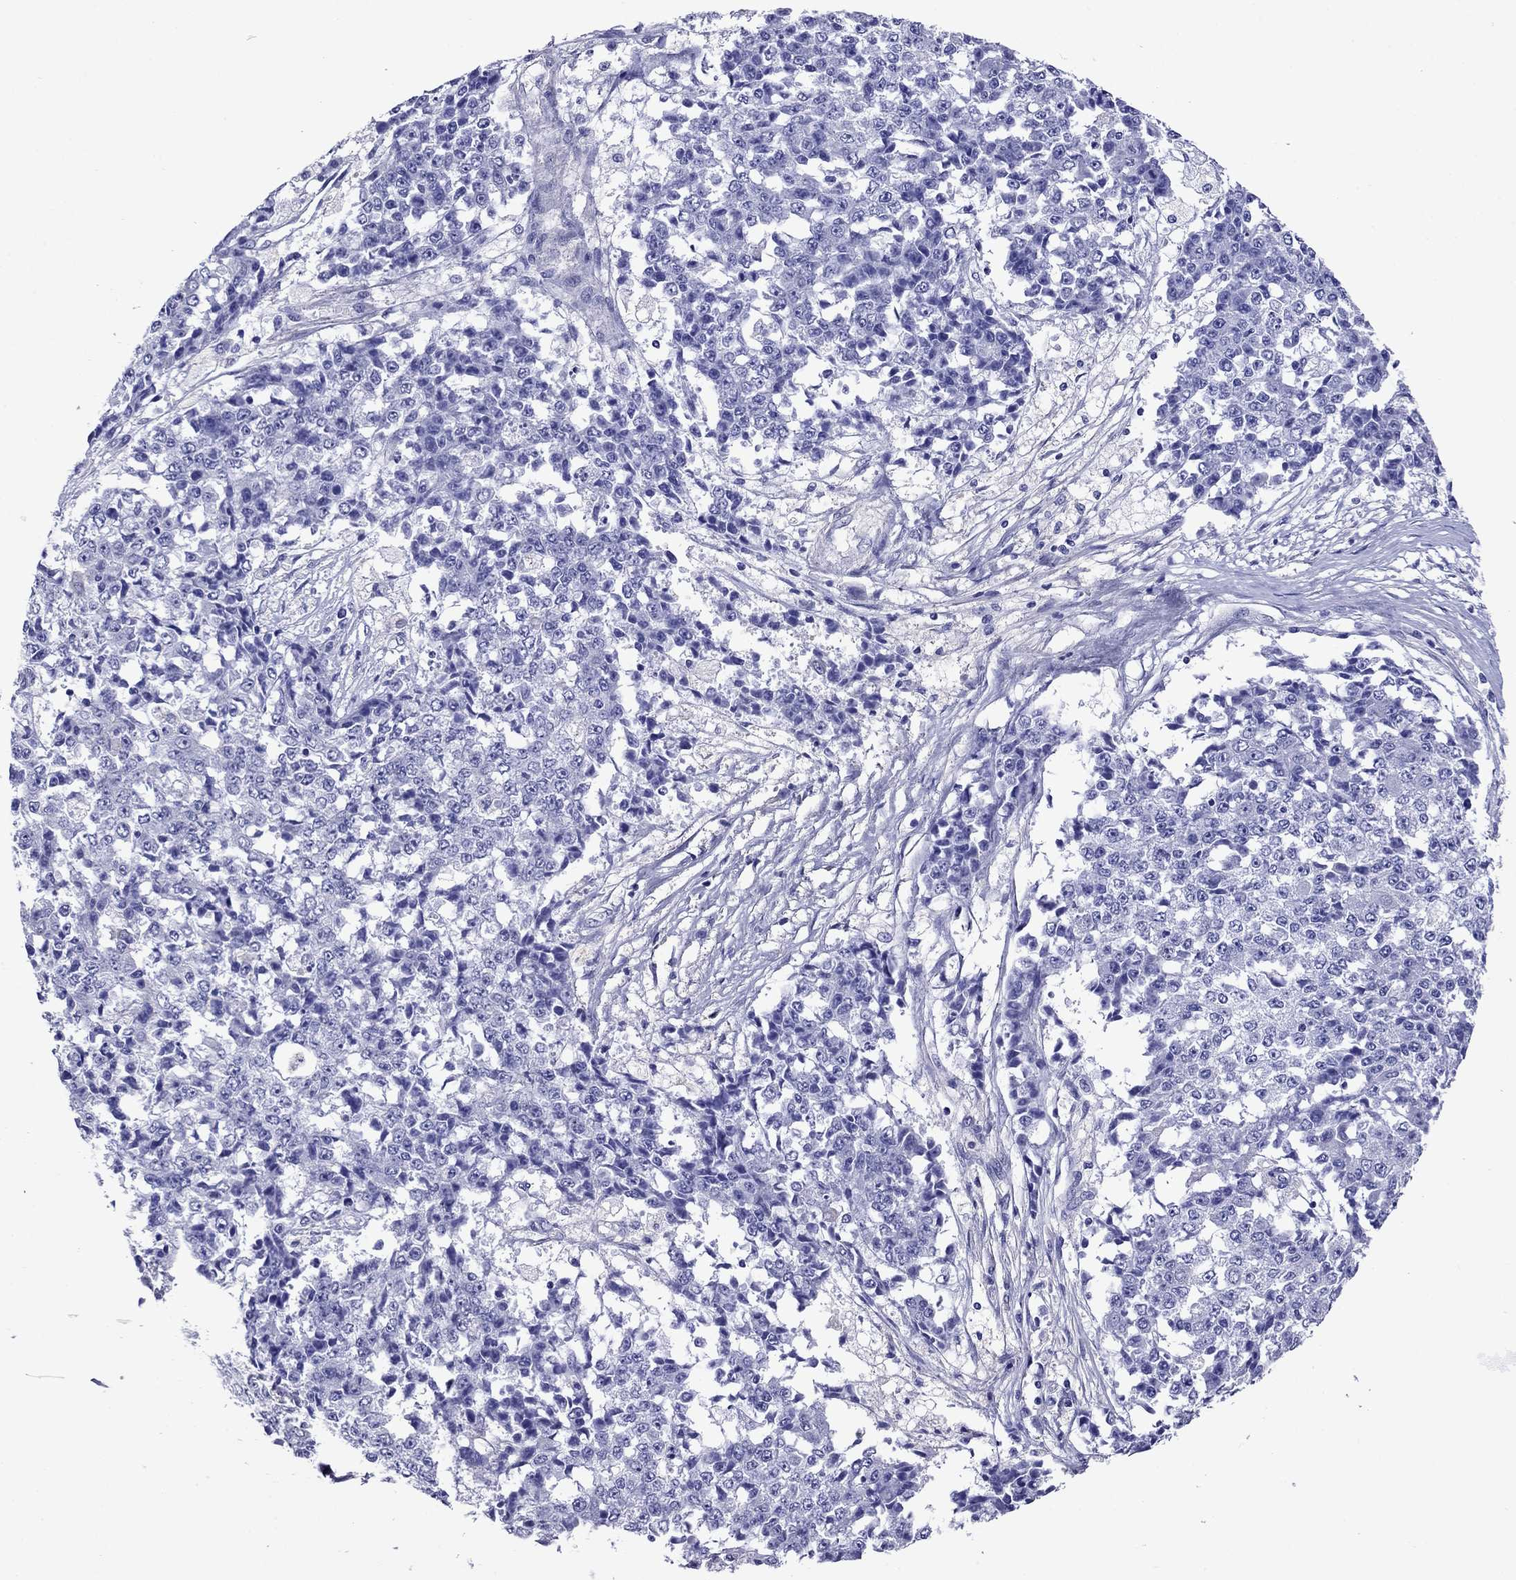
{"staining": {"intensity": "negative", "quantity": "none", "location": "none"}, "tissue": "ovarian cancer", "cell_type": "Tumor cells", "image_type": "cancer", "snomed": [{"axis": "morphology", "description": "Carcinoma, endometroid"}, {"axis": "topography", "description": "Ovary"}], "caption": "High power microscopy histopathology image of an IHC image of ovarian cancer, revealing no significant staining in tumor cells. The staining was performed using DAB (3,3'-diaminobenzidine) to visualize the protein expression in brown, while the nuclei were stained in blue with hematoxylin (Magnification: 20x).", "gene": "SCG2", "patient": {"sex": "female", "age": 42}}